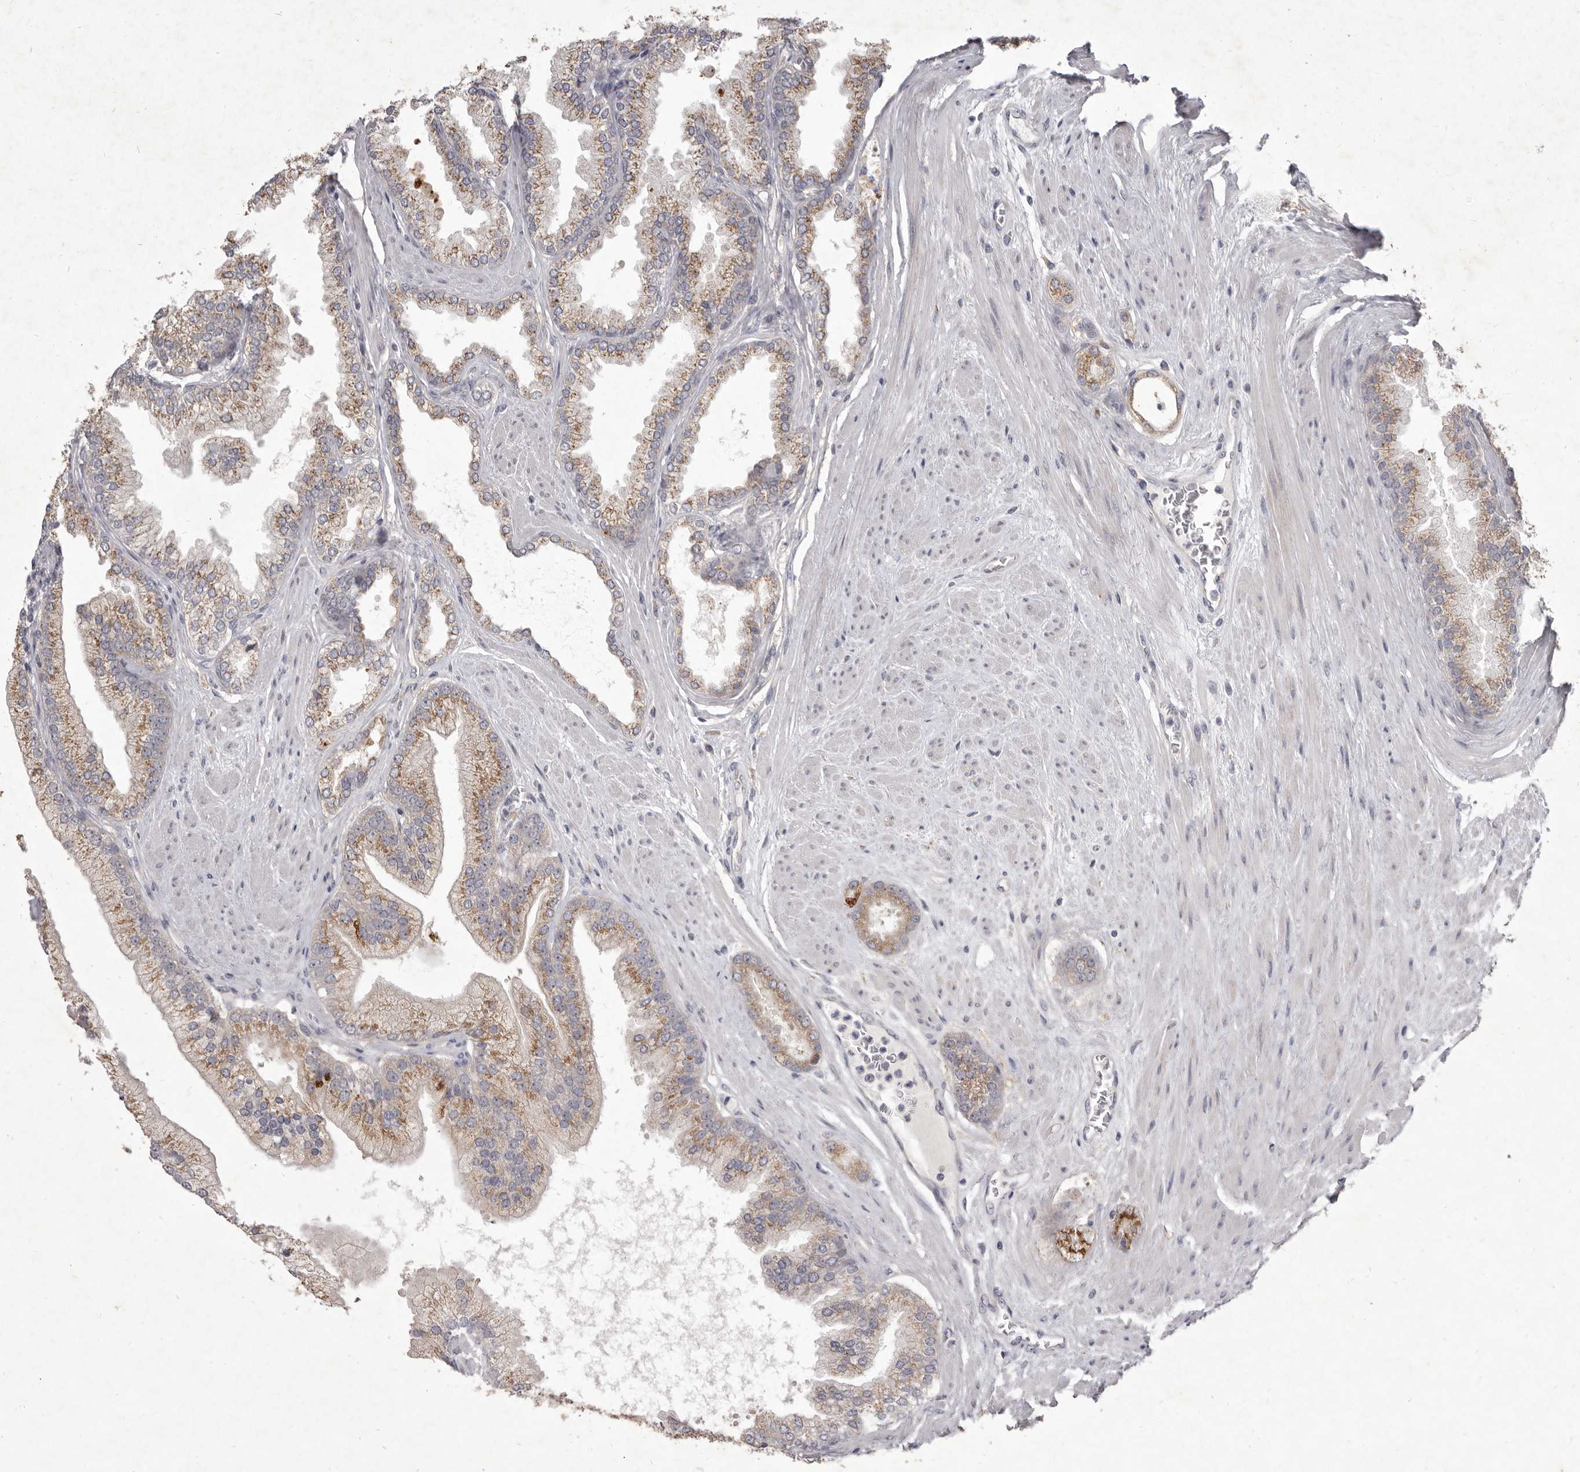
{"staining": {"intensity": "moderate", "quantity": ">75%", "location": "cytoplasmic/membranous"}, "tissue": "prostate cancer", "cell_type": "Tumor cells", "image_type": "cancer", "snomed": [{"axis": "morphology", "description": "Adenocarcinoma, High grade"}, {"axis": "topography", "description": "Prostate"}], "caption": "Immunohistochemistry histopathology image of neoplastic tissue: prostate cancer stained using immunohistochemistry shows medium levels of moderate protein expression localized specifically in the cytoplasmic/membranous of tumor cells, appearing as a cytoplasmic/membranous brown color.", "gene": "P2RX6", "patient": {"sex": "male", "age": 58}}